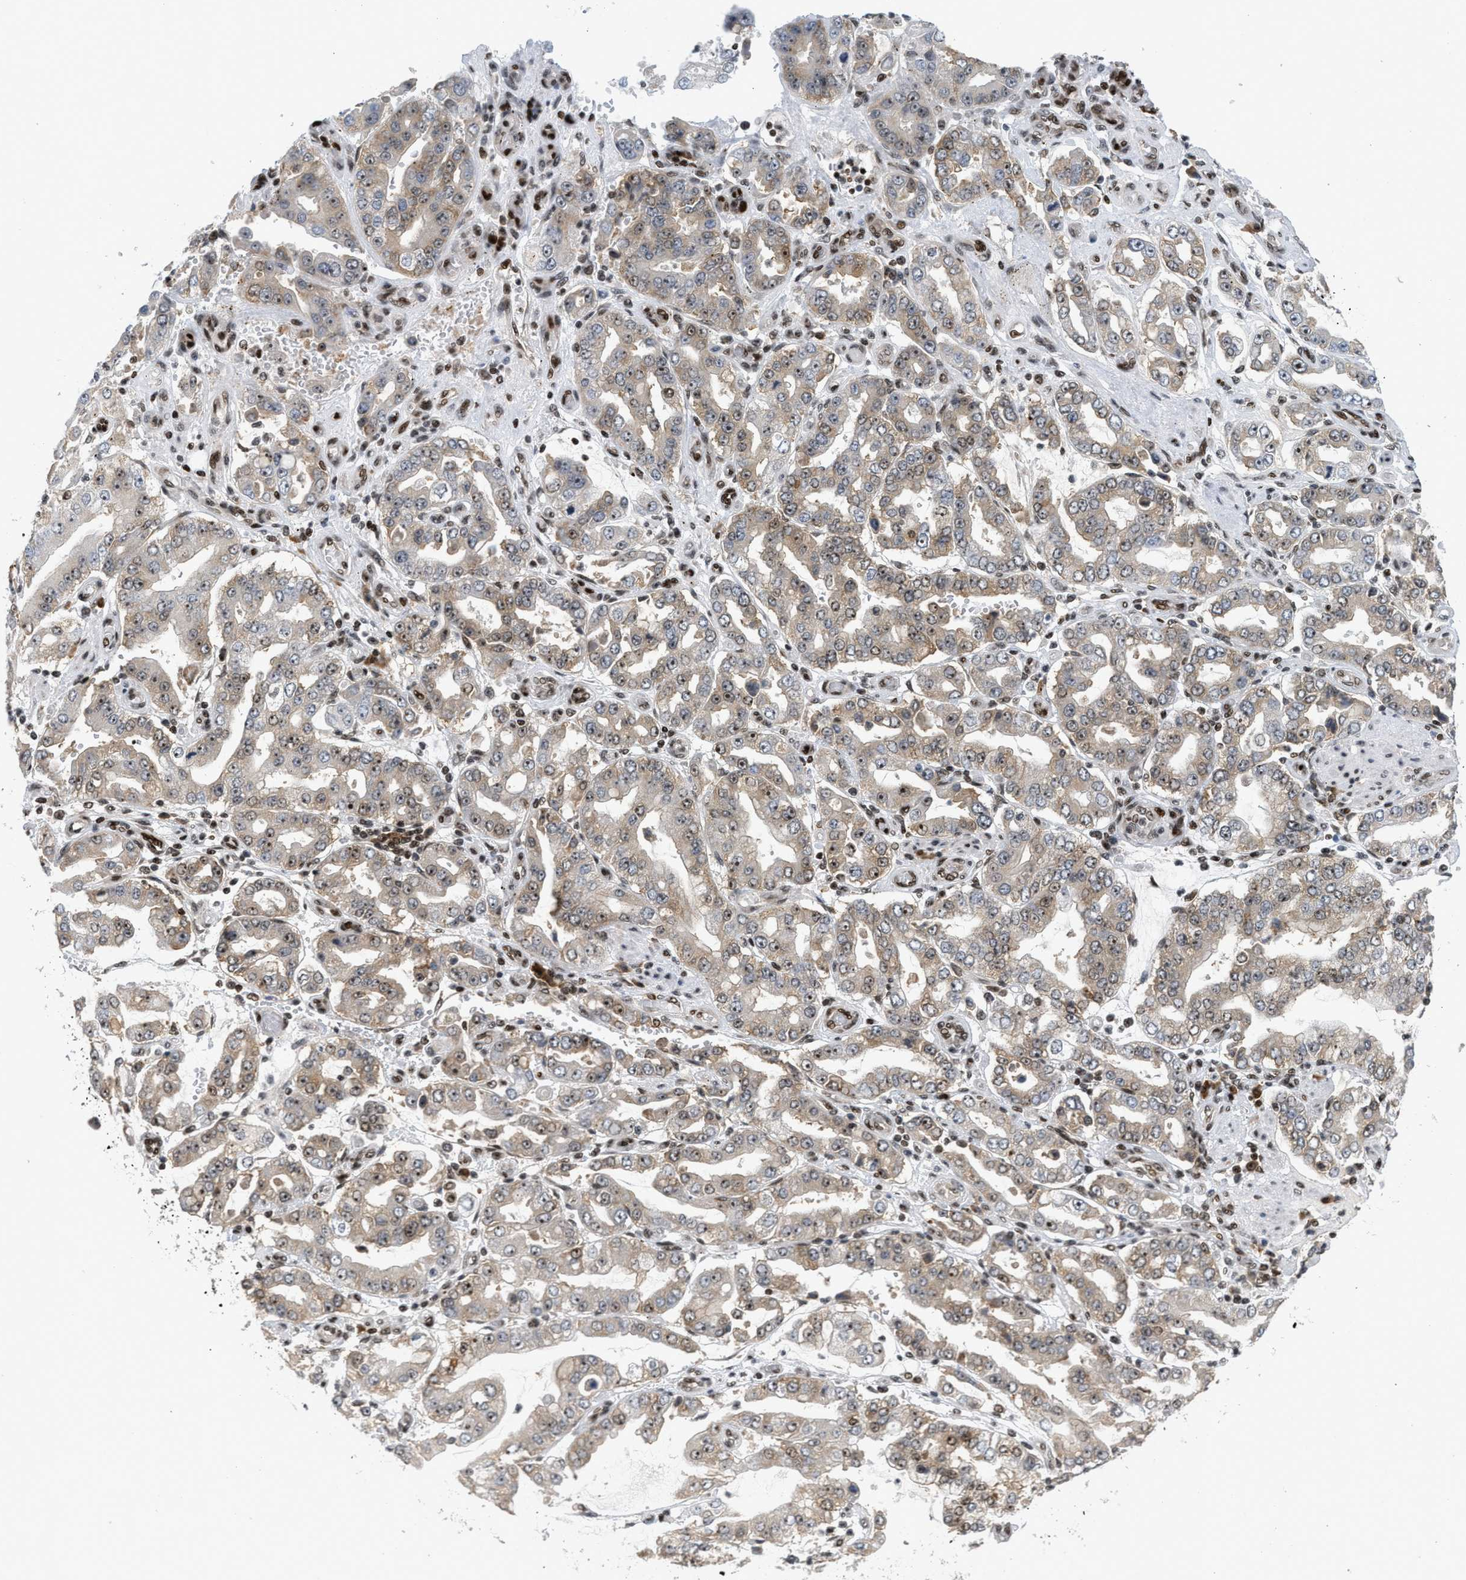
{"staining": {"intensity": "moderate", "quantity": "25%-75%", "location": "cytoplasmic/membranous,nuclear"}, "tissue": "stomach cancer", "cell_type": "Tumor cells", "image_type": "cancer", "snomed": [{"axis": "morphology", "description": "Adenocarcinoma, NOS"}, {"axis": "topography", "description": "Stomach"}], "caption": "Immunohistochemistry (DAB (3,3'-diaminobenzidine)) staining of stomach adenocarcinoma reveals moderate cytoplasmic/membranous and nuclear protein positivity in about 25%-75% of tumor cells.", "gene": "ZNF22", "patient": {"sex": "male", "age": 76}}